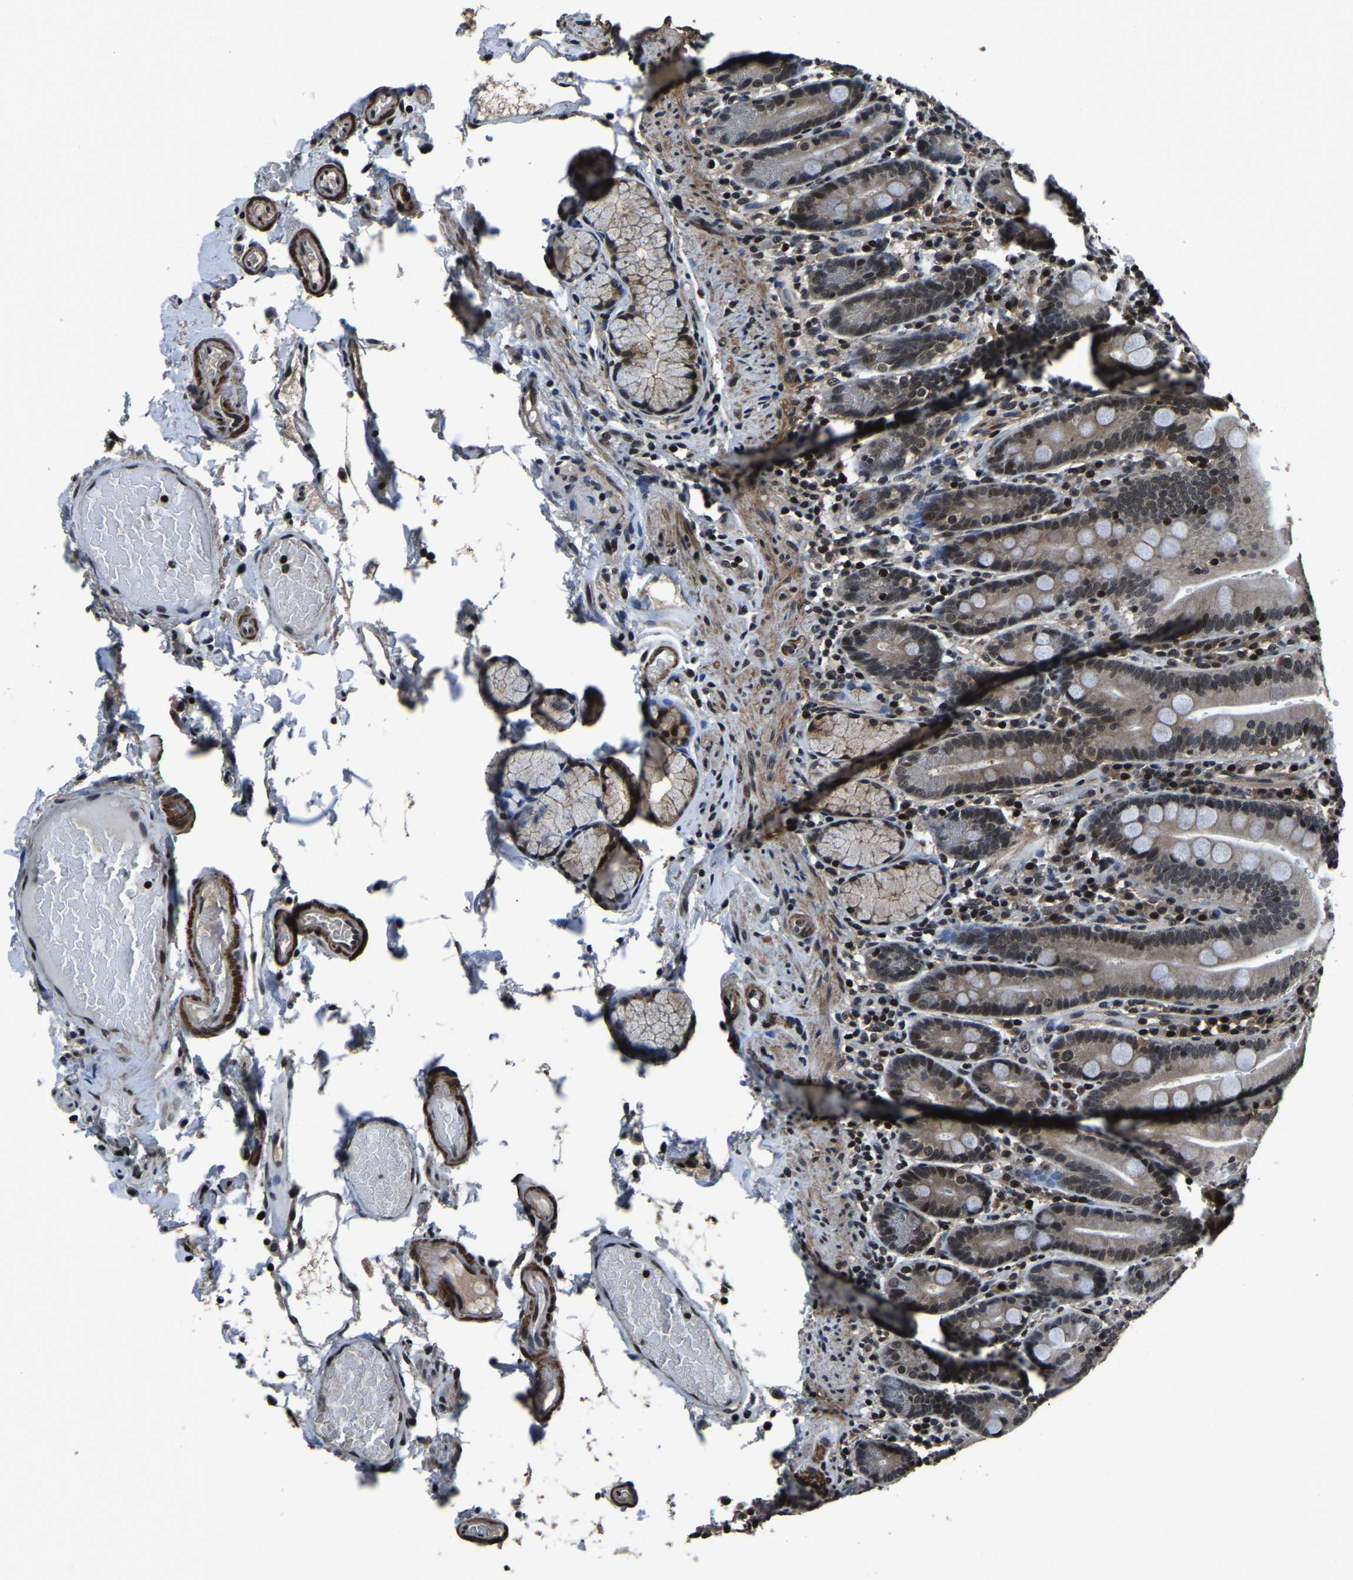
{"staining": {"intensity": "moderate", "quantity": "25%-75%", "location": "nuclear"}, "tissue": "duodenum", "cell_type": "Glandular cells", "image_type": "normal", "snomed": [{"axis": "morphology", "description": "Normal tissue, NOS"}, {"axis": "topography", "description": "Small intestine, NOS"}], "caption": "A micrograph showing moderate nuclear positivity in about 25%-75% of glandular cells in benign duodenum, as visualized by brown immunohistochemical staining.", "gene": "ANKIB1", "patient": {"sex": "female", "age": 71}}